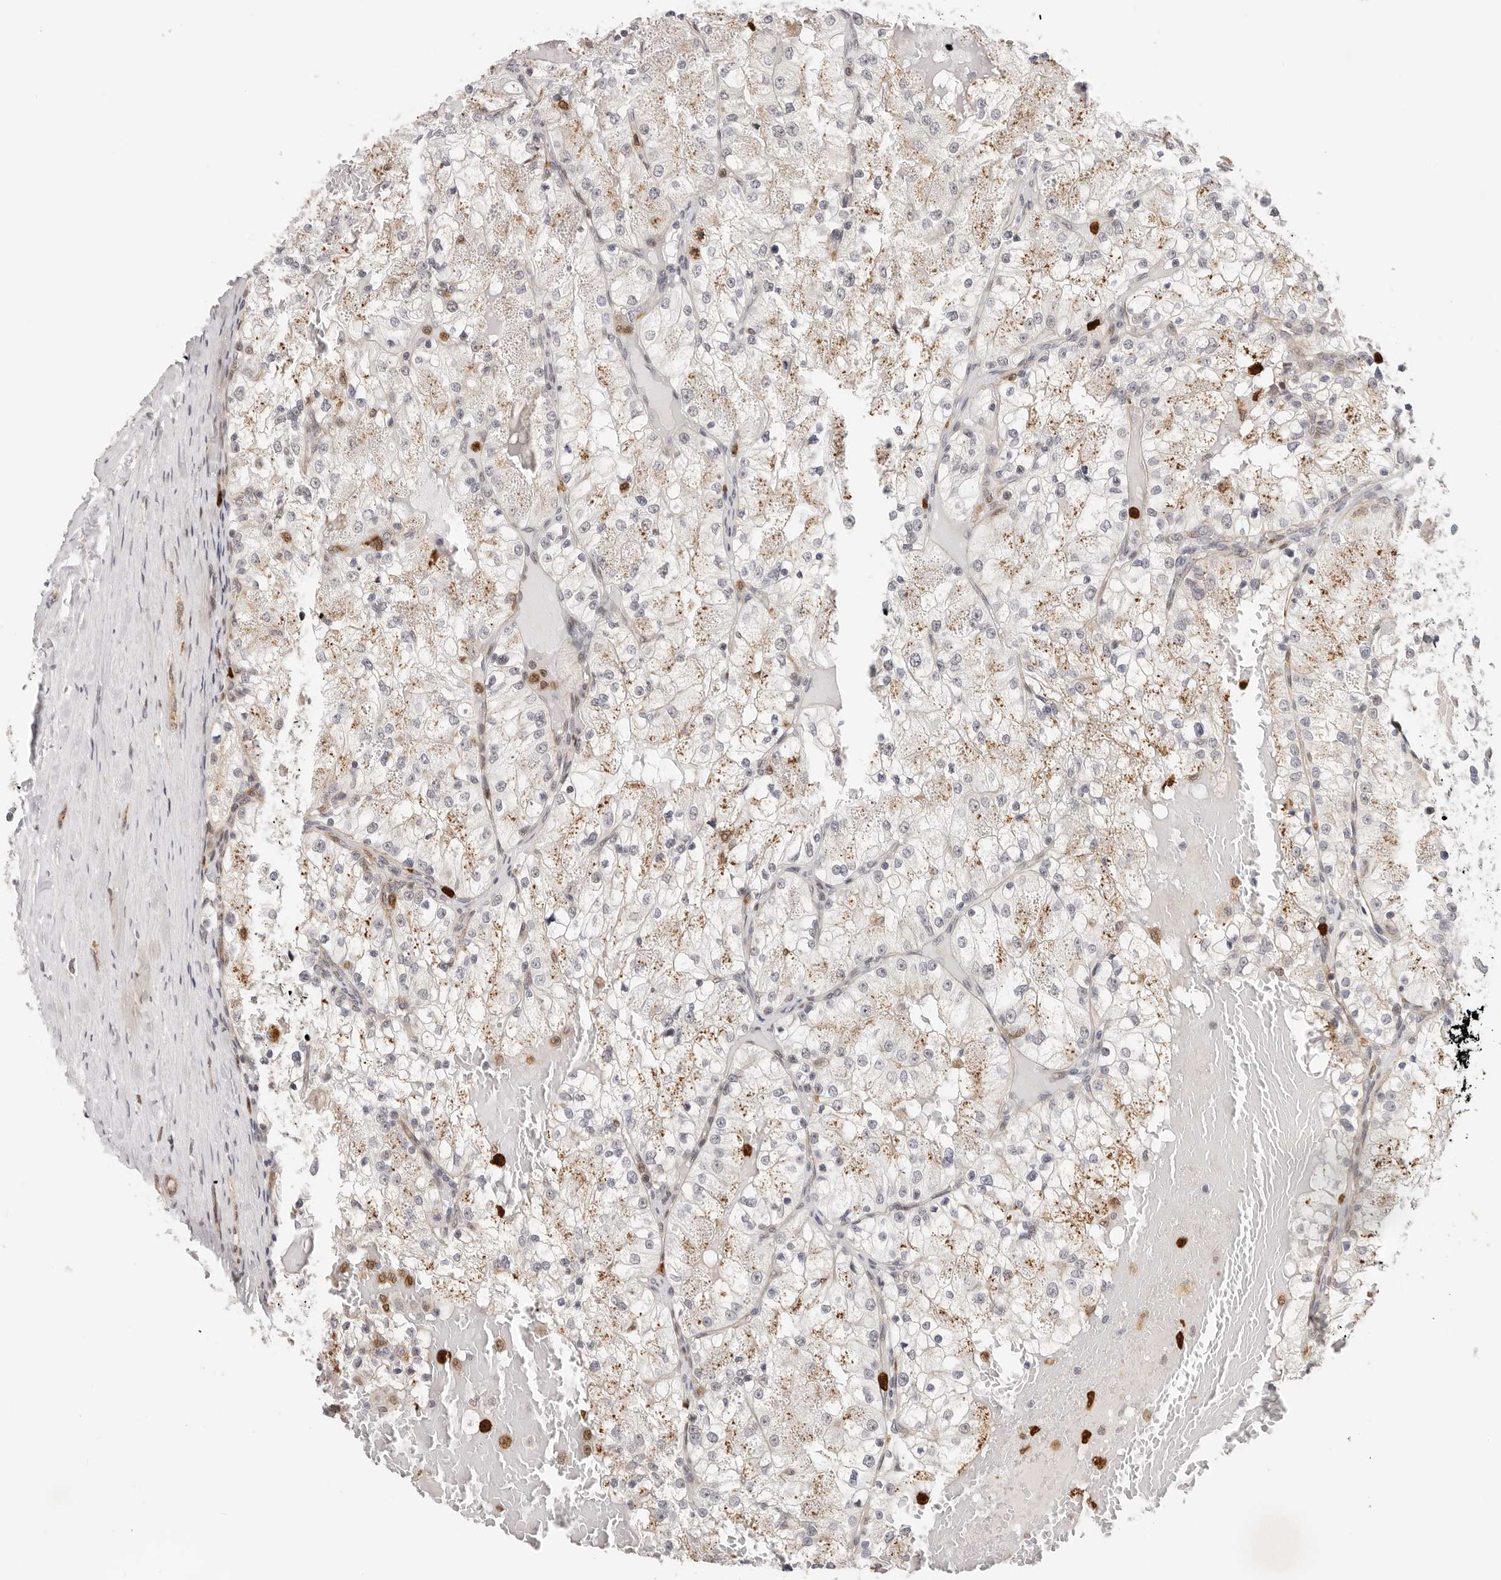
{"staining": {"intensity": "weak", "quantity": "<25%", "location": "cytoplasmic/membranous"}, "tissue": "renal cancer", "cell_type": "Tumor cells", "image_type": "cancer", "snomed": [{"axis": "morphology", "description": "Normal tissue, NOS"}, {"axis": "morphology", "description": "Adenocarcinoma, NOS"}, {"axis": "topography", "description": "Kidney"}], "caption": "There is no significant staining in tumor cells of adenocarcinoma (renal).", "gene": "AFDN", "patient": {"sex": "male", "age": 68}}